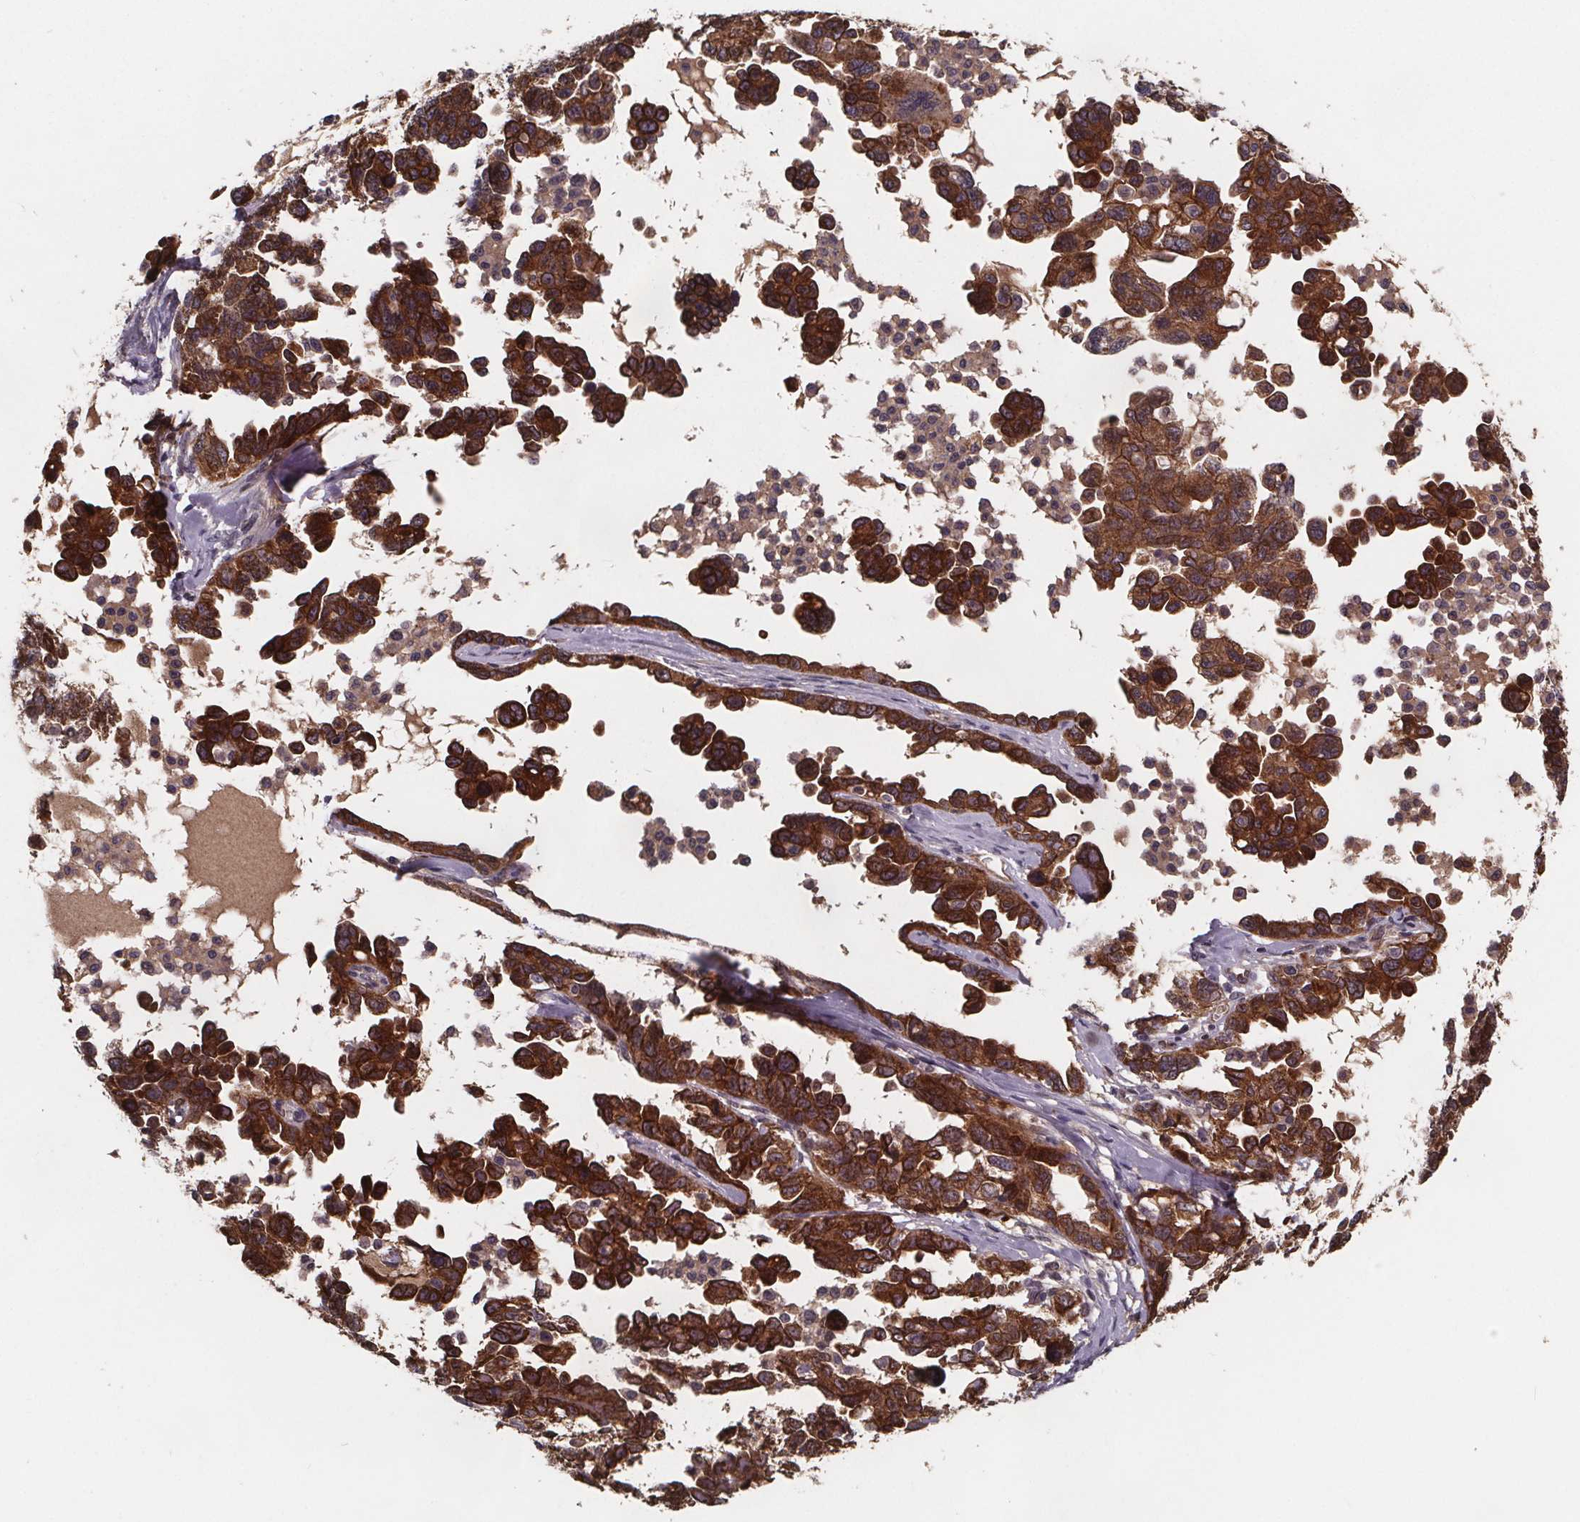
{"staining": {"intensity": "strong", "quantity": ">75%", "location": "cytoplasmic/membranous"}, "tissue": "ovarian cancer", "cell_type": "Tumor cells", "image_type": "cancer", "snomed": [{"axis": "morphology", "description": "Cystadenocarcinoma, serous, NOS"}, {"axis": "topography", "description": "Ovary"}], "caption": "Strong cytoplasmic/membranous protein staining is identified in about >75% of tumor cells in ovarian cancer.", "gene": "FASTKD3", "patient": {"sex": "female", "age": 69}}